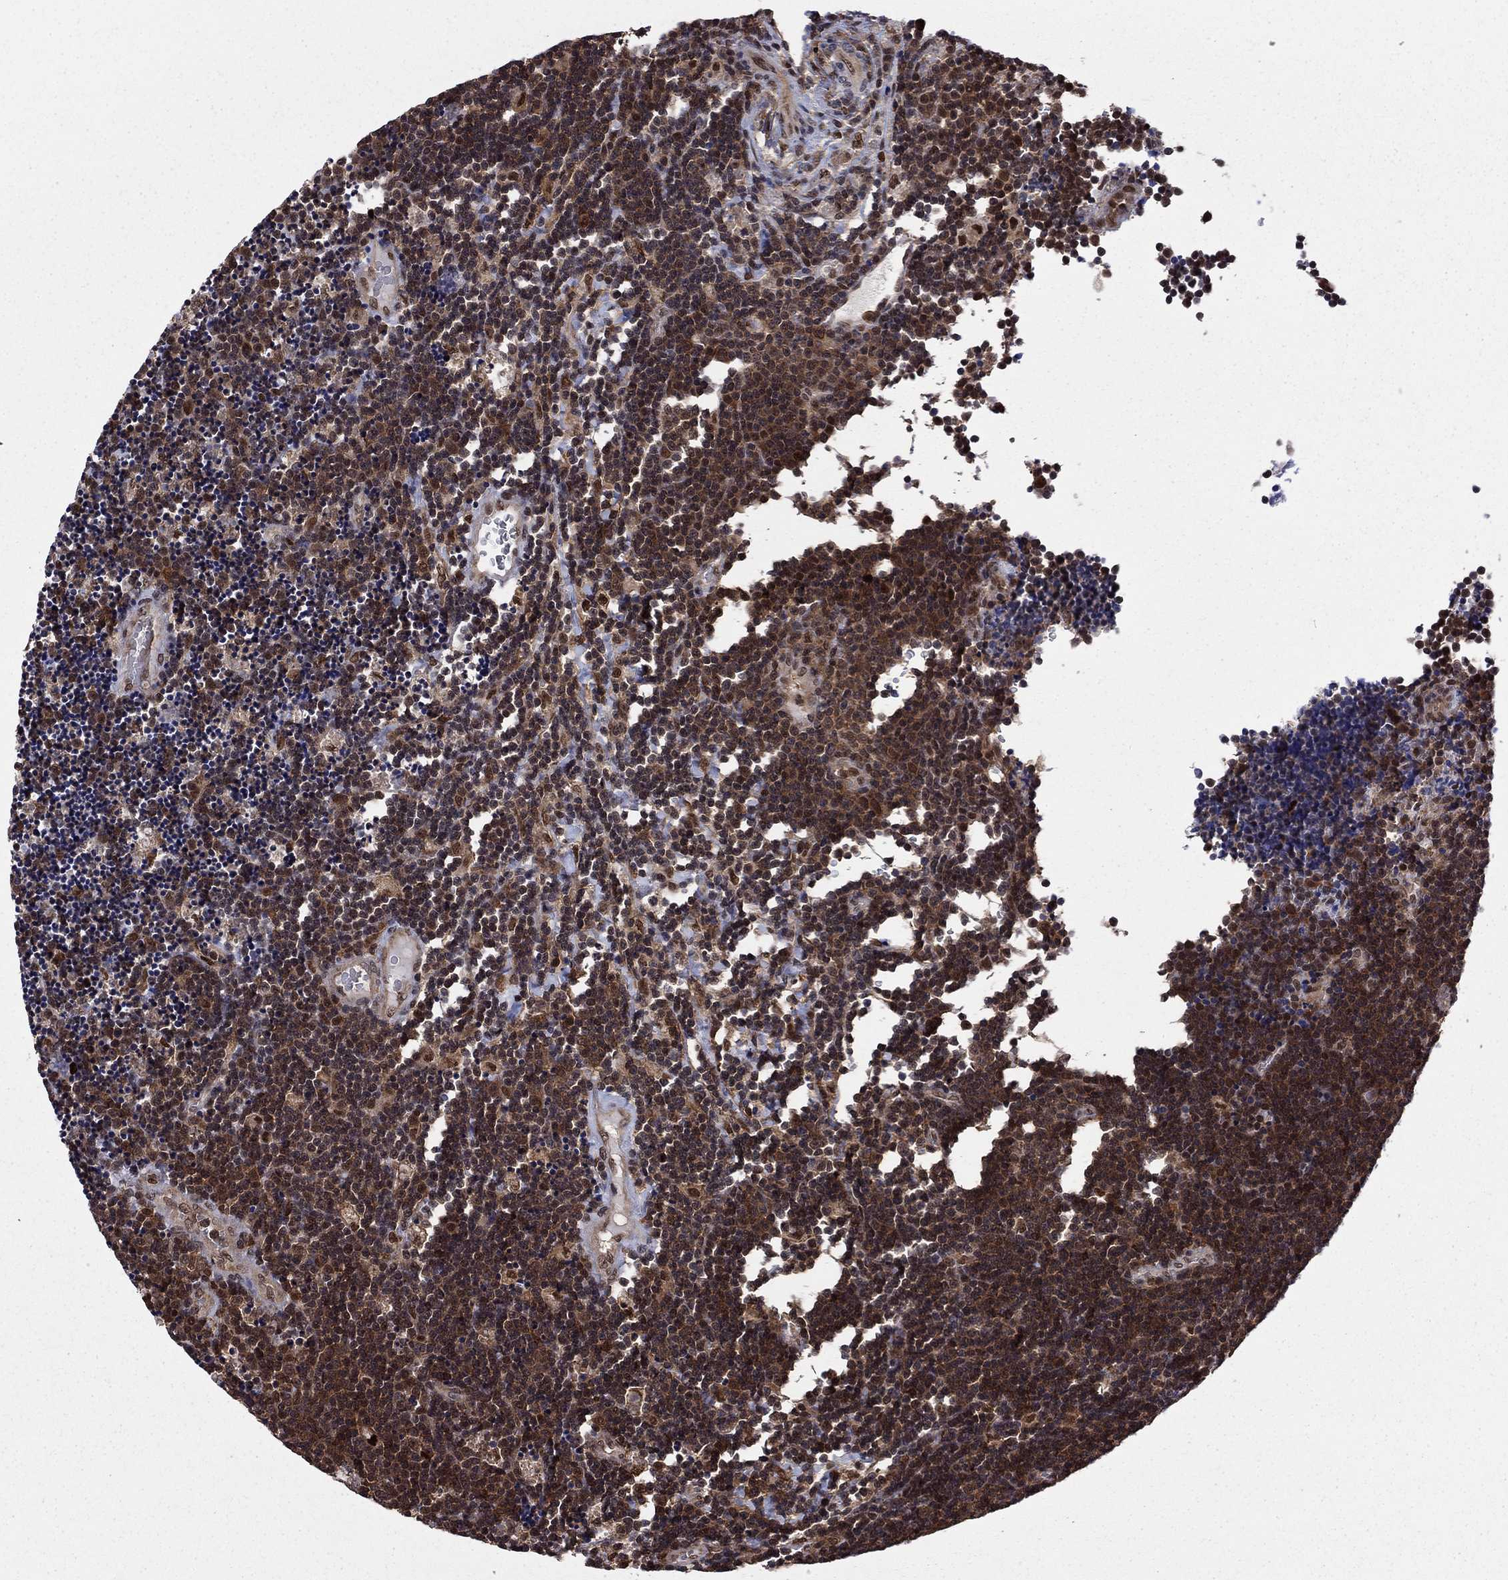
{"staining": {"intensity": "moderate", "quantity": ">75%", "location": "cytoplasmic/membranous"}, "tissue": "lymphoma", "cell_type": "Tumor cells", "image_type": "cancer", "snomed": [{"axis": "morphology", "description": "Malignant lymphoma, non-Hodgkin's type, Low grade"}, {"axis": "topography", "description": "Brain"}], "caption": "Moderate cytoplasmic/membranous positivity is present in about >75% of tumor cells in lymphoma.", "gene": "PSMD2", "patient": {"sex": "female", "age": 66}}